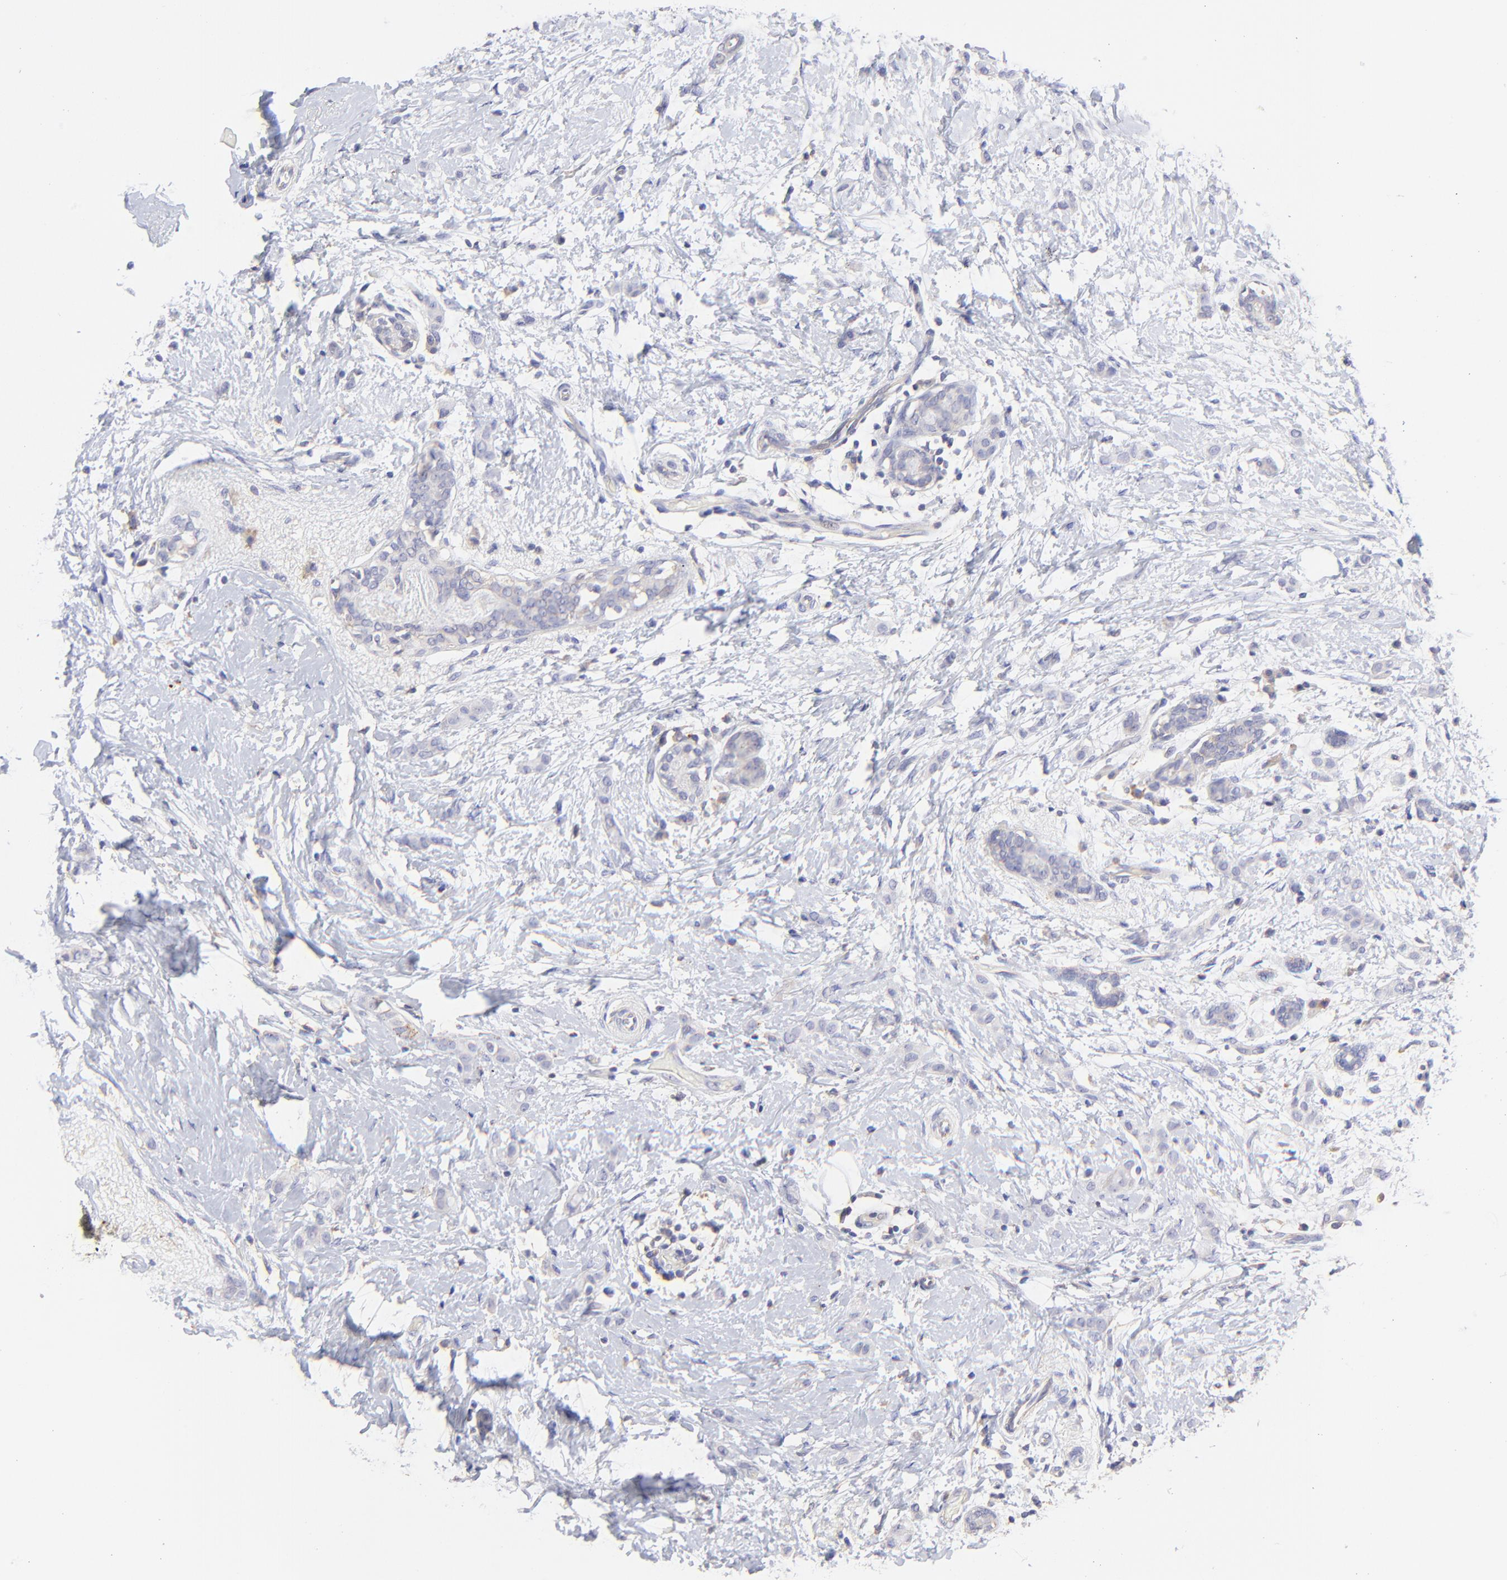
{"staining": {"intensity": "weak", "quantity": "<25%", "location": "cytoplasmic/membranous"}, "tissue": "breast cancer", "cell_type": "Tumor cells", "image_type": "cancer", "snomed": [{"axis": "morphology", "description": "Lobular carcinoma"}, {"axis": "topography", "description": "Breast"}], "caption": "Protein analysis of breast lobular carcinoma shows no significant positivity in tumor cells.", "gene": "LHFPL1", "patient": {"sex": "female", "age": 55}}